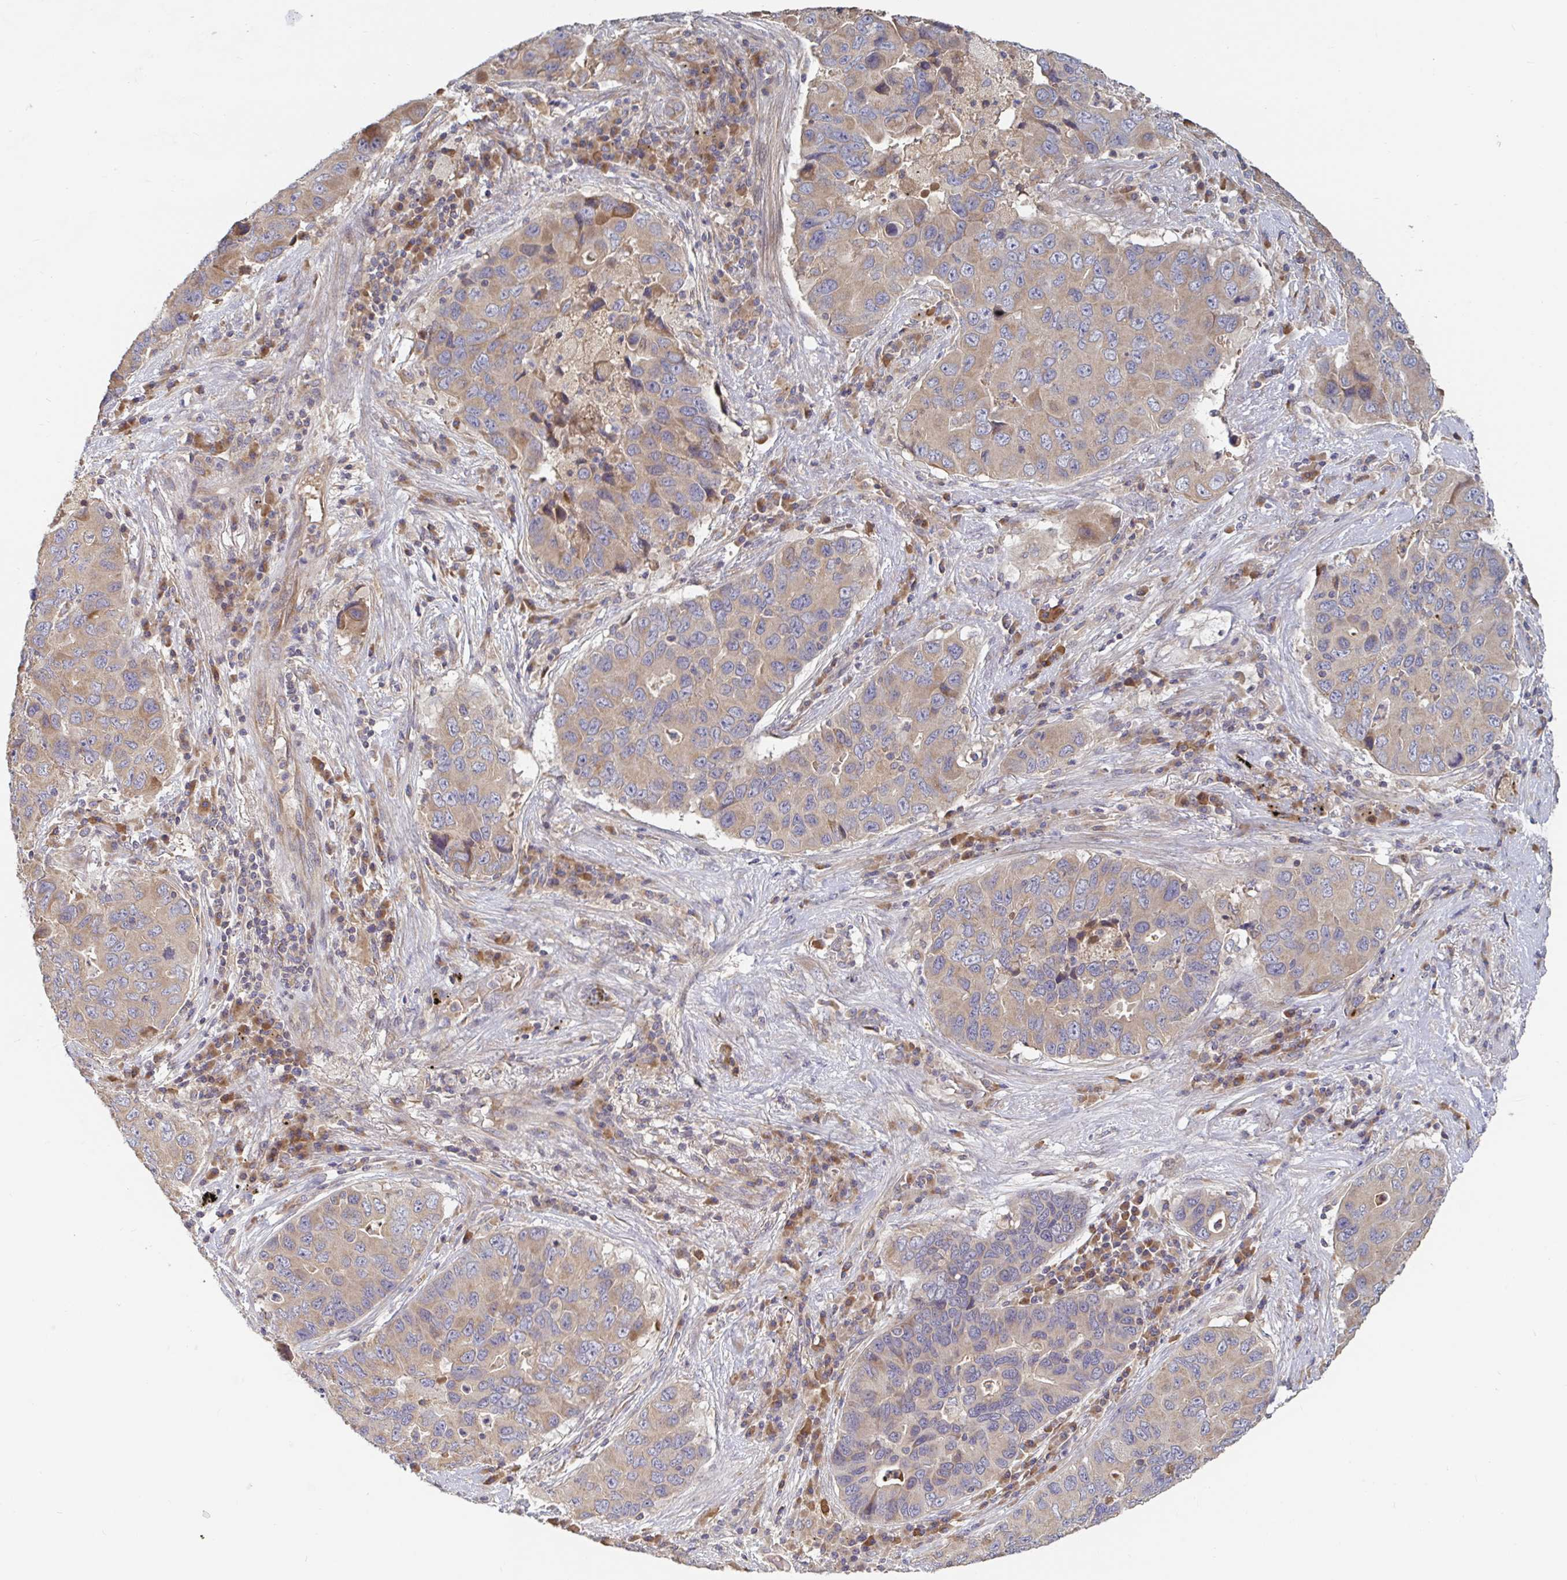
{"staining": {"intensity": "weak", "quantity": "25%-75%", "location": "cytoplasmic/membranous"}, "tissue": "lung cancer", "cell_type": "Tumor cells", "image_type": "cancer", "snomed": [{"axis": "morphology", "description": "Adenocarcinoma, NOS"}, {"axis": "morphology", "description": "Adenocarcinoma, metastatic, NOS"}, {"axis": "topography", "description": "Lymph node"}, {"axis": "topography", "description": "Lung"}], "caption": "Adenocarcinoma (lung) stained with DAB immunohistochemistry reveals low levels of weak cytoplasmic/membranous expression in approximately 25%-75% of tumor cells. The protein of interest is stained brown, and the nuclei are stained in blue (DAB IHC with brightfield microscopy, high magnification).", "gene": "LARP1", "patient": {"sex": "female", "age": 54}}